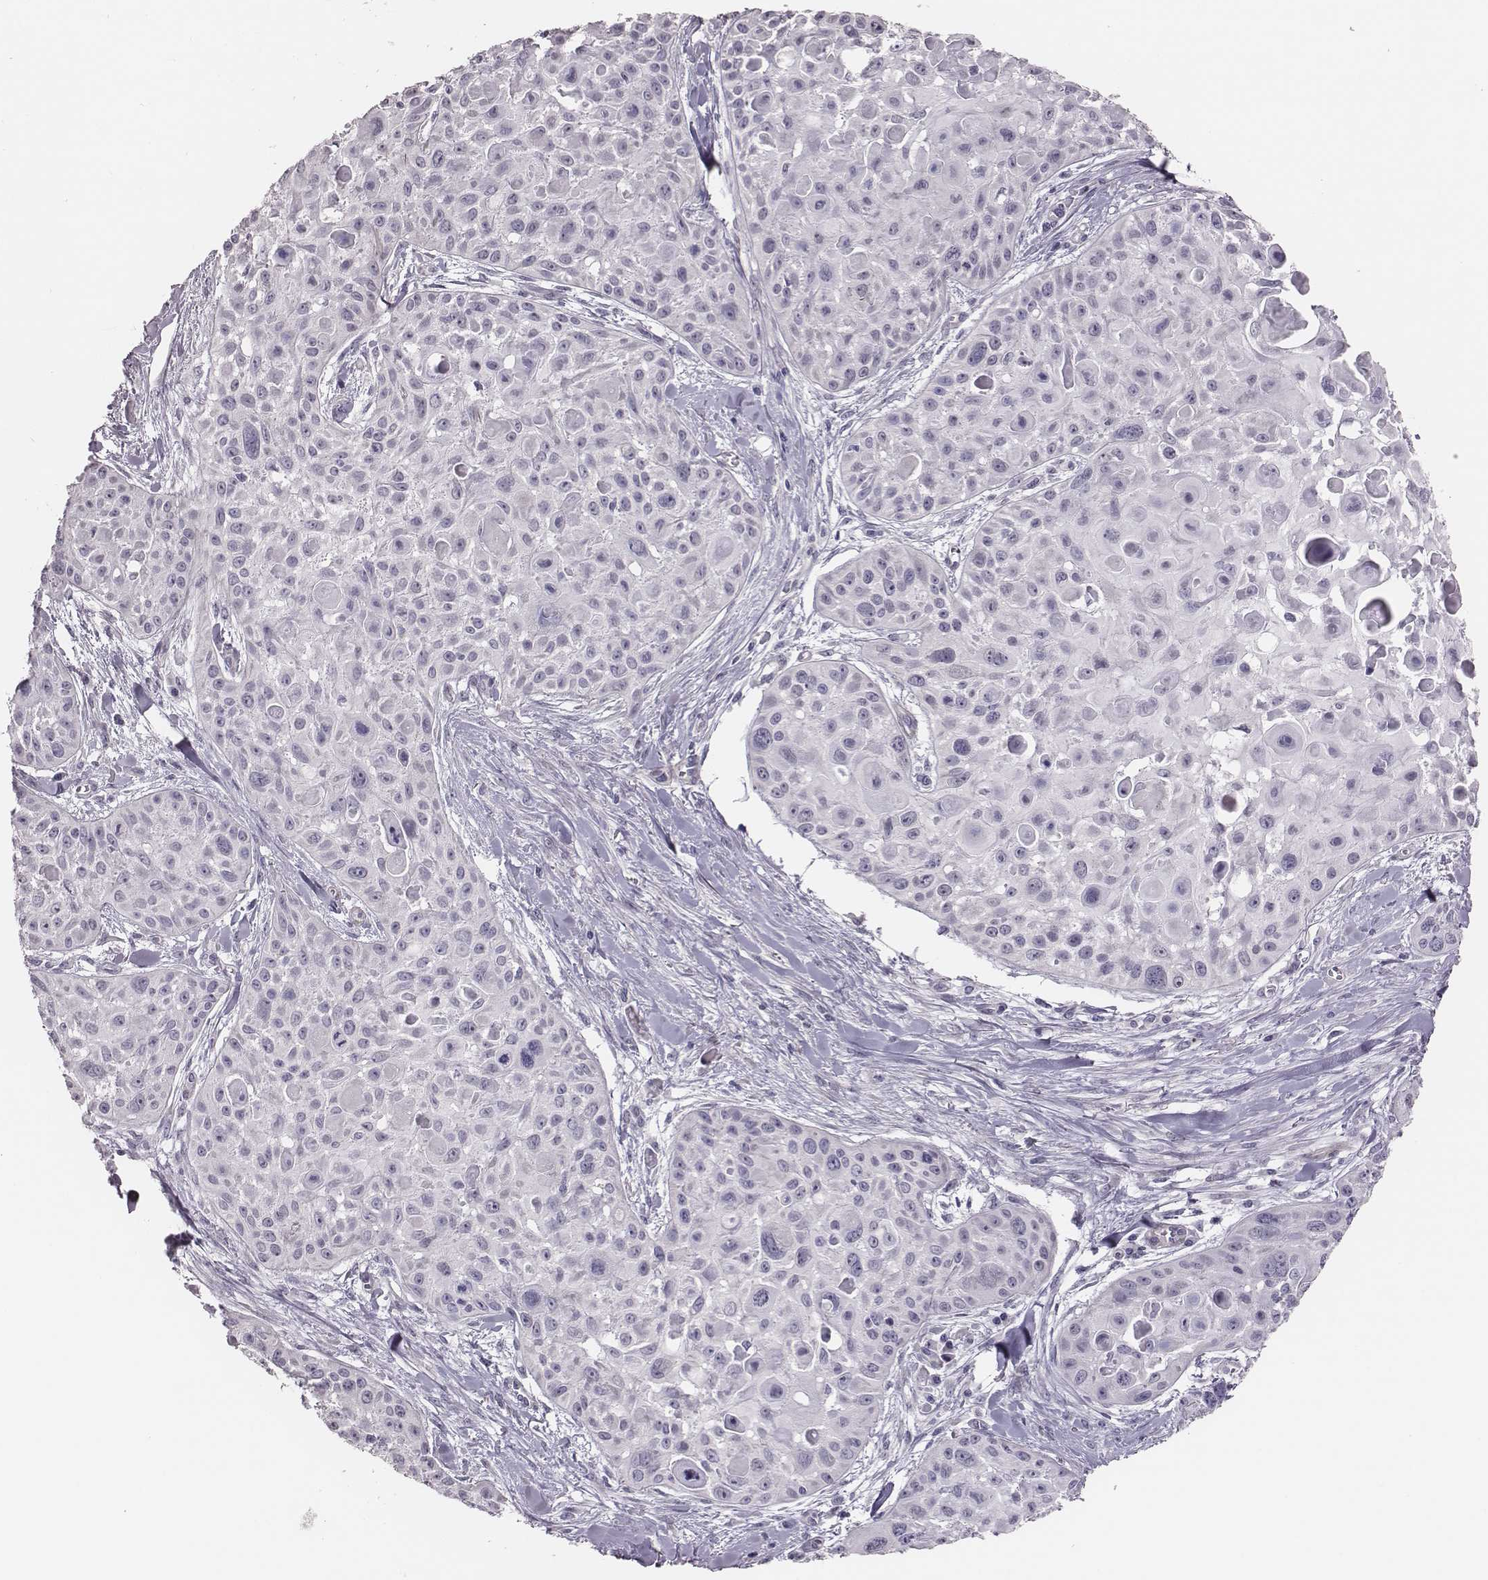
{"staining": {"intensity": "negative", "quantity": "none", "location": "none"}, "tissue": "skin cancer", "cell_type": "Tumor cells", "image_type": "cancer", "snomed": [{"axis": "morphology", "description": "Squamous cell carcinoma, NOS"}, {"axis": "topography", "description": "Skin"}, {"axis": "topography", "description": "Anal"}], "caption": "This is an immunohistochemistry micrograph of skin cancer (squamous cell carcinoma). There is no staining in tumor cells.", "gene": "SCML2", "patient": {"sex": "female", "age": 75}}